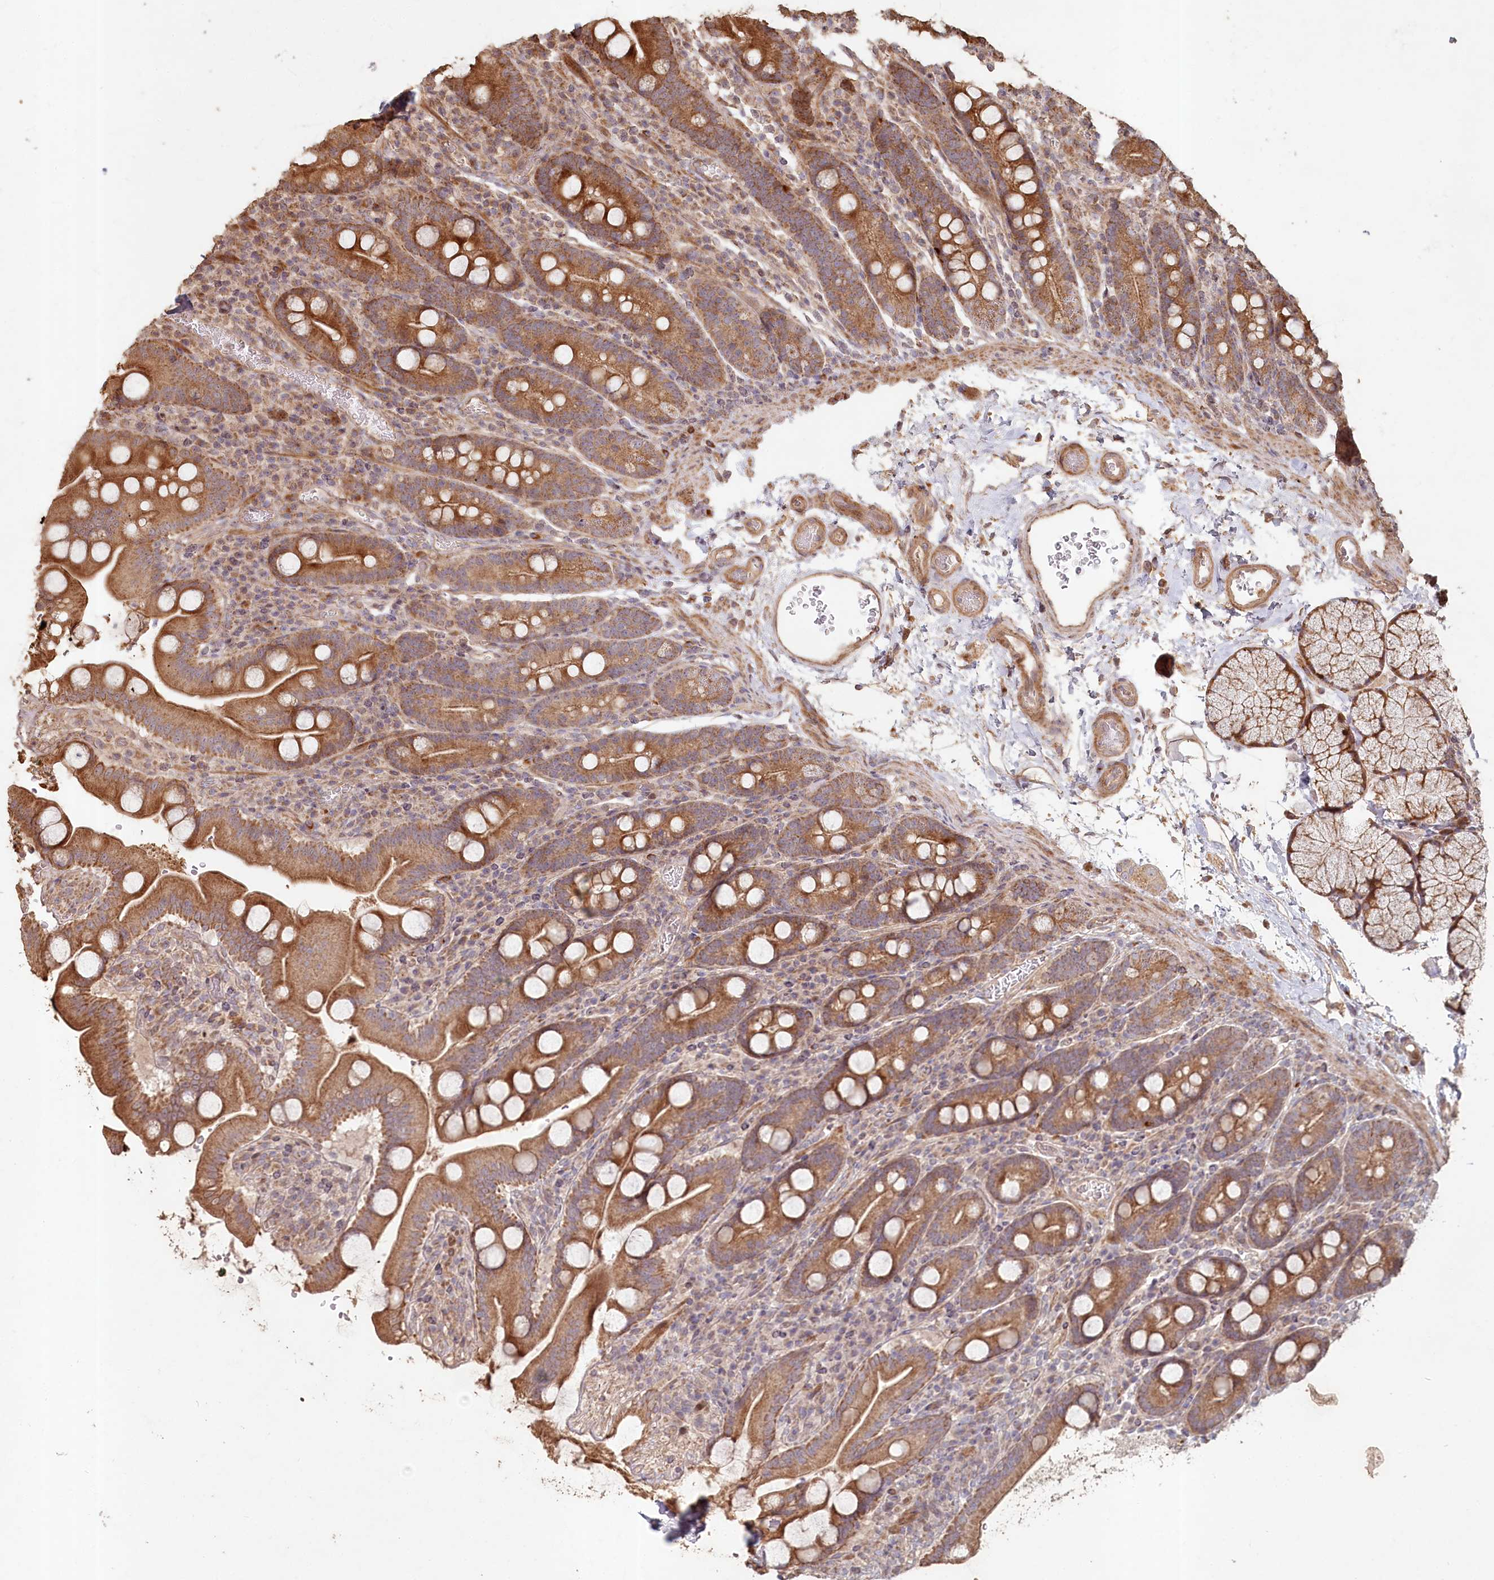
{"staining": {"intensity": "strong", "quantity": ">75%", "location": "cytoplasmic/membranous"}, "tissue": "duodenum", "cell_type": "Glandular cells", "image_type": "normal", "snomed": [{"axis": "morphology", "description": "Normal tissue, NOS"}, {"axis": "topography", "description": "Duodenum"}], "caption": "High-power microscopy captured an immunohistochemistry histopathology image of benign duodenum, revealing strong cytoplasmic/membranous positivity in approximately >75% of glandular cells.", "gene": "HAL", "patient": {"sex": "male", "age": 35}}